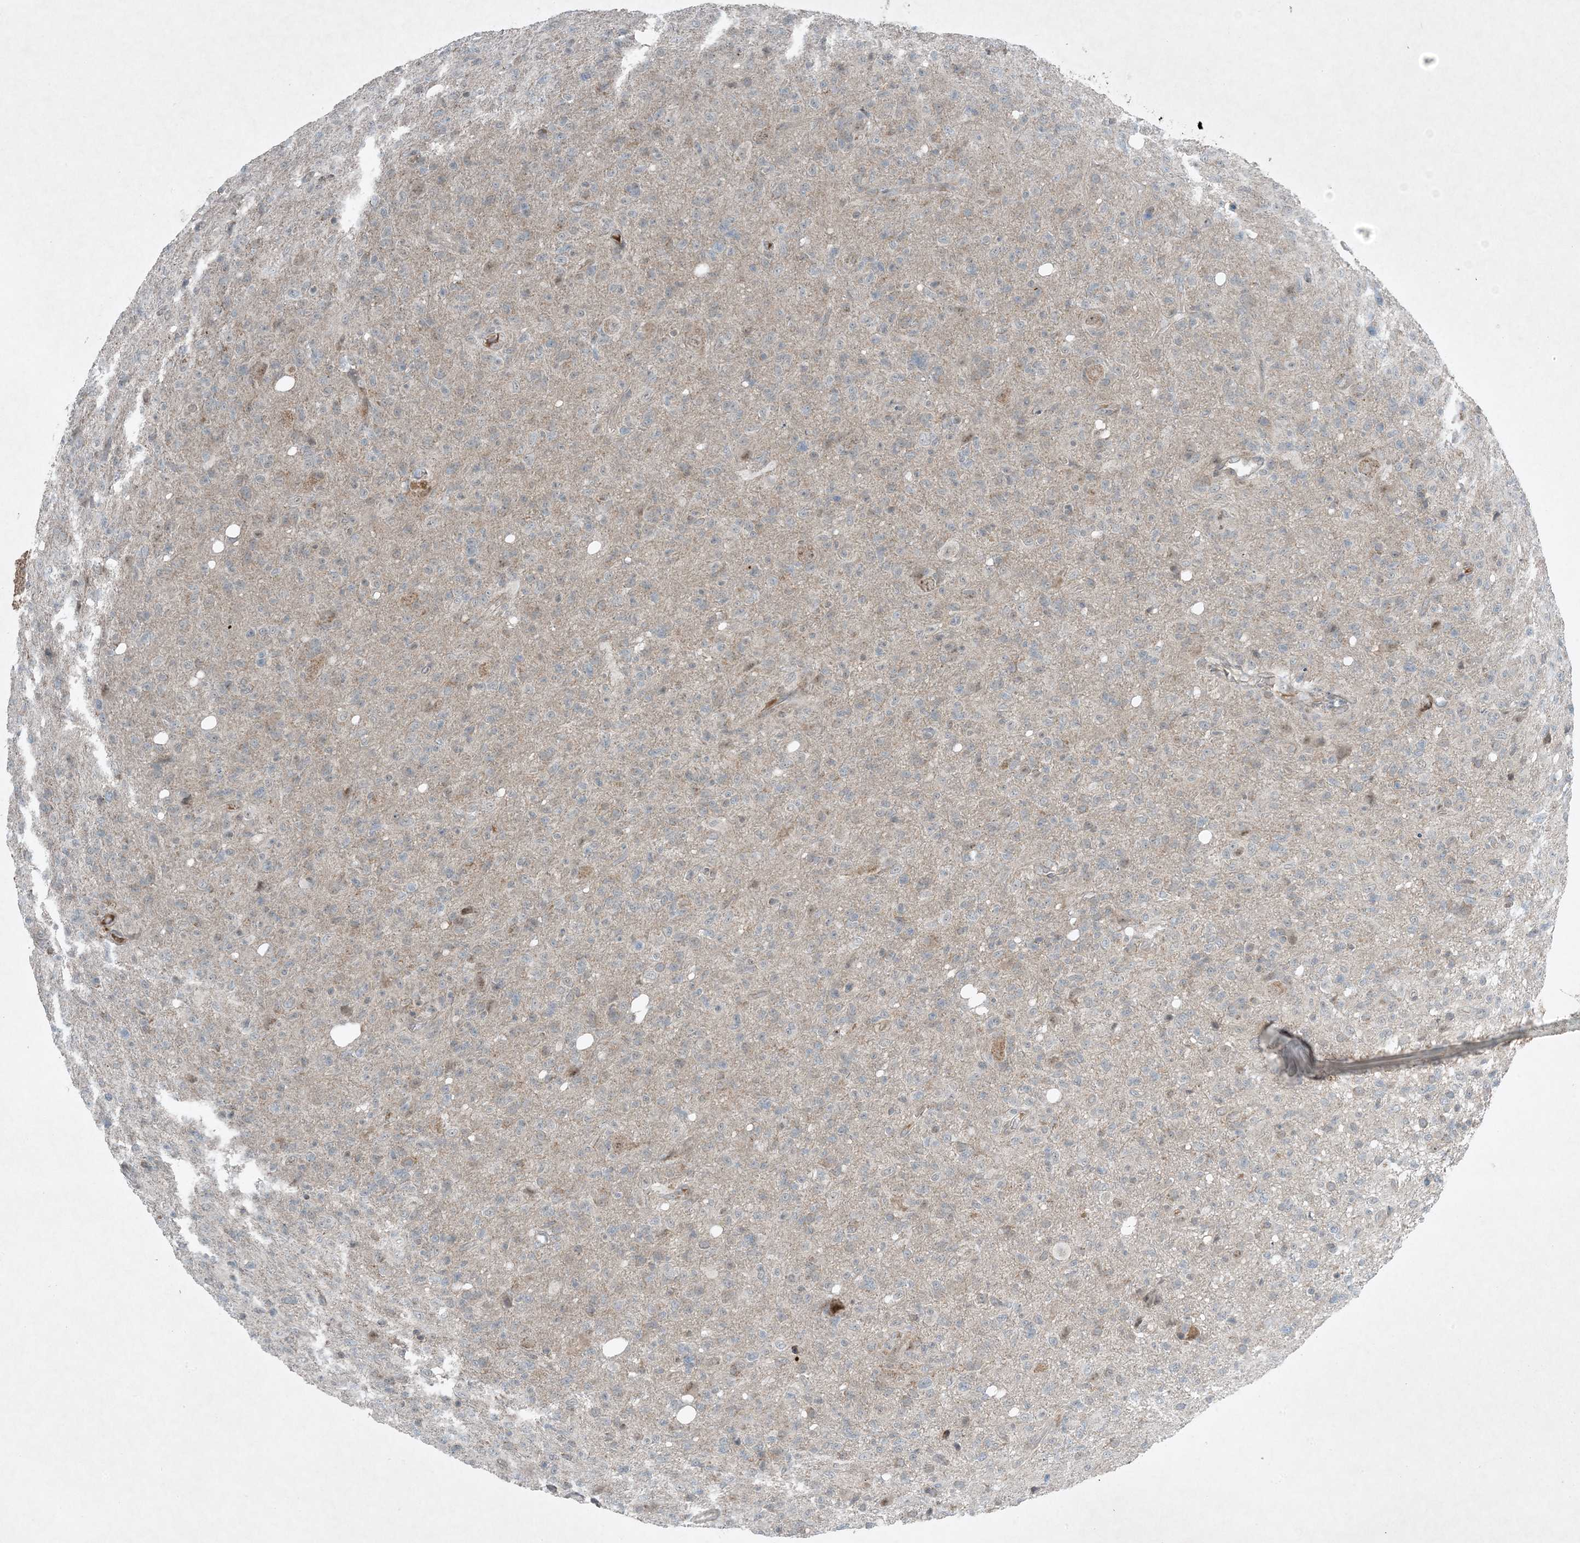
{"staining": {"intensity": "weak", "quantity": "<25%", "location": "cytoplasmic/membranous"}, "tissue": "glioma", "cell_type": "Tumor cells", "image_type": "cancer", "snomed": [{"axis": "morphology", "description": "Glioma, malignant, High grade"}, {"axis": "topography", "description": "Brain"}], "caption": "A high-resolution image shows immunohistochemistry (IHC) staining of glioma, which shows no significant positivity in tumor cells.", "gene": "MITD1", "patient": {"sex": "female", "age": 57}}